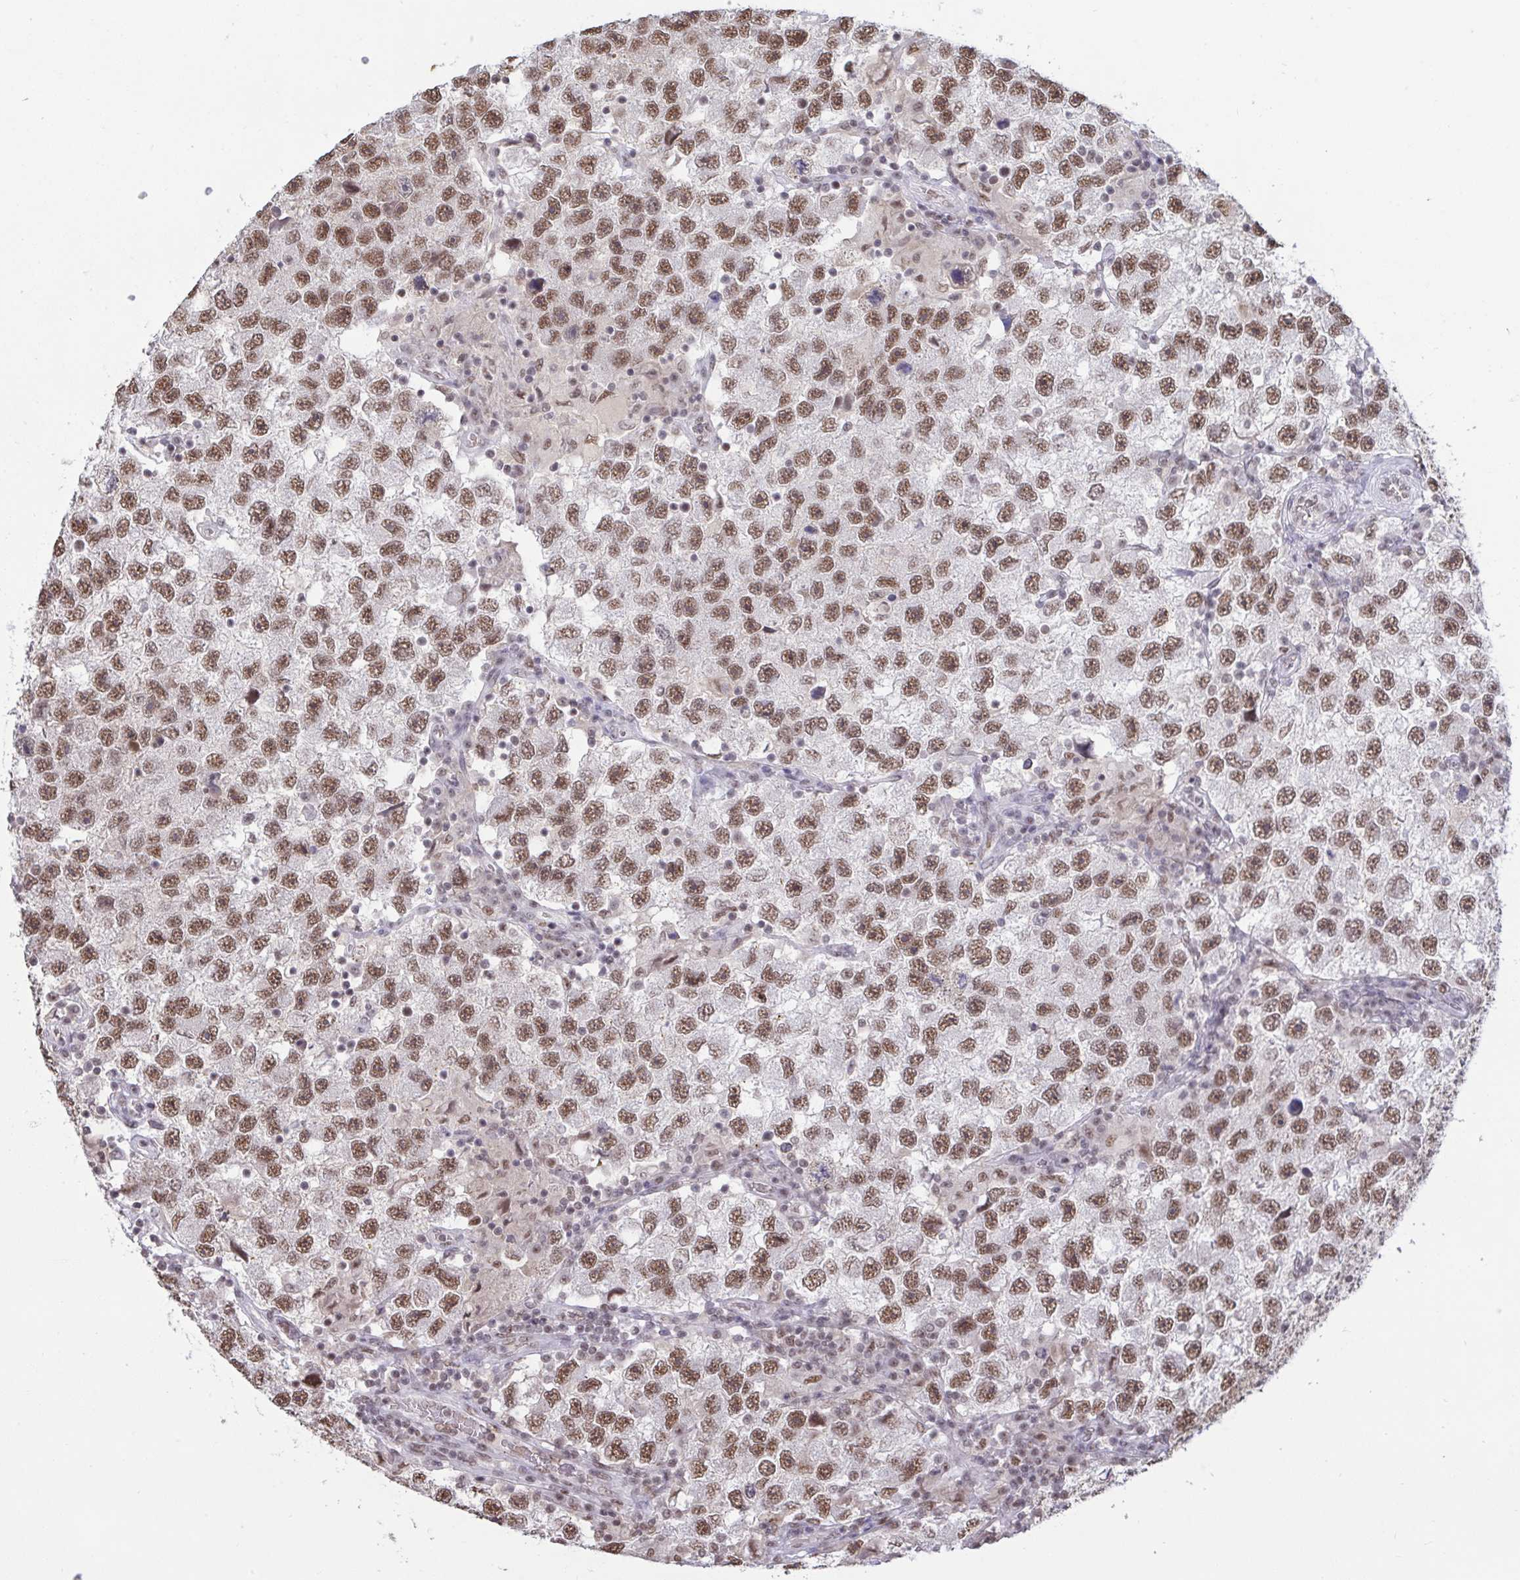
{"staining": {"intensity": "moderate", "quantity": ">75%", "location": "nuclear"}, "tissue": "testis cancer", "cell_type": "Tumor cells", "image_type": "cancer", "snomed": [{"axis": "morphology", "description": "Seminoma, NOS"}, {"axis": "topography", "description": "Testis"}], "caption": "Protein expression analysis of seminoma (testis) exhibits moderate nuclear expression in approximately >75% of tumor cells.", "gene": "PUF60", "patient": {"sex": "male", "age": 26}}